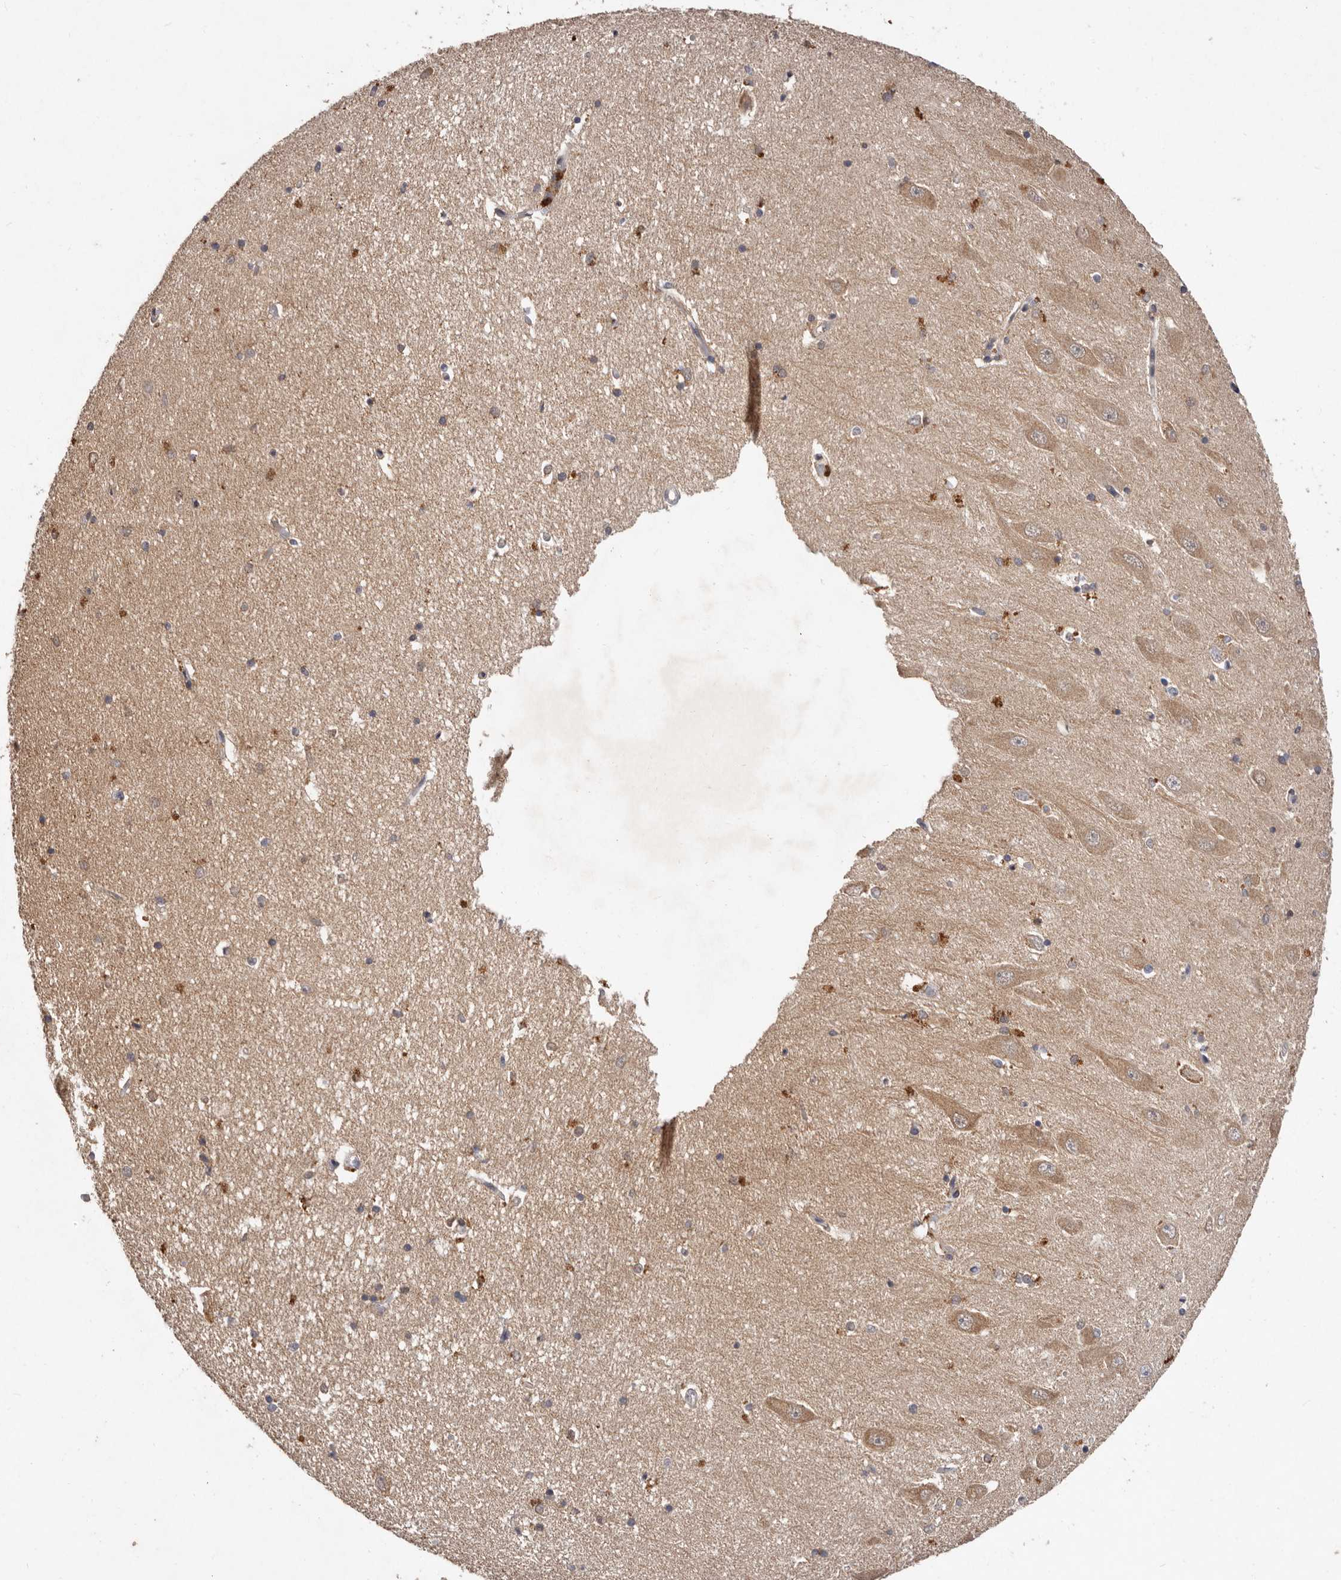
{"staining": {"intensity": "moderate", "quantity": "<25%", "location": "cytoplasmic/membranous"}, "tissue": "hippocampus", "cell_type": "Glial cells", "image_type": "normal", "snomed": [{"axis": "morphology", "description": "Normal tissue, NOS"}, {"axis": "topography", "description": "Hippocampus"}], "caption": "Benign hippocampus displays moderate cytoplasmic/membranous staining in approximately <25% of glial cells.", "gene": "EDEM1", "patient": {"sex": "male", "age": 45}}